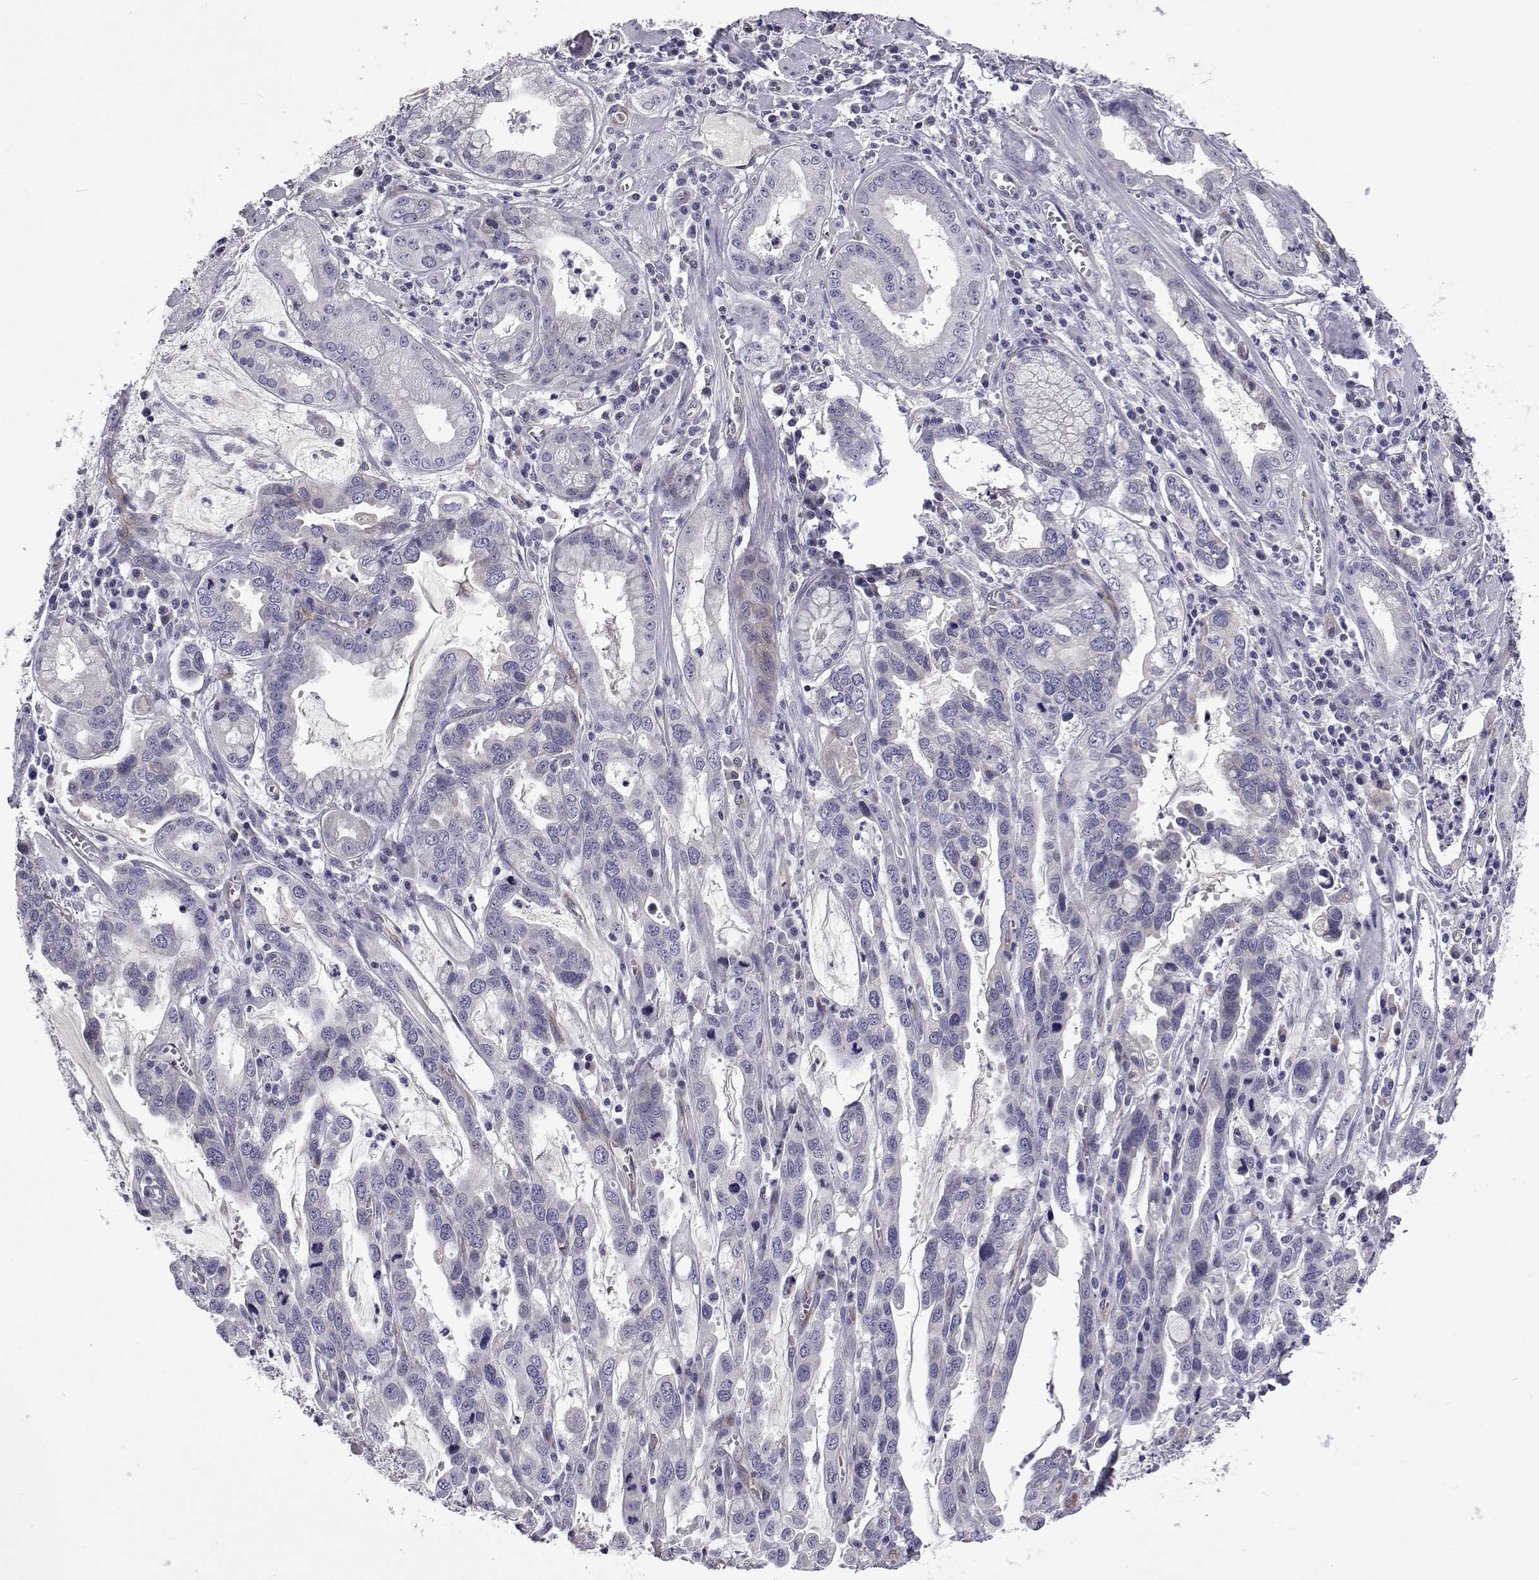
{"staining": {"intensity": "negative", "quantity": "none", "location": "none"}, "tissue": "stomach cancer", "cell_type": "Tumor cells", "image_type": "cancer", "snomed": [{"axis": "morphology", "description": "Adenocarcinoma, NOS"}, {"axis": "topography", "description": "Stomach, lower"}], "caption": "Immunohistochemistry (IHC) photomicrograph of neoplastic tissue: stomach cancer stained with DAB (3,3'-diaminobenzidine) displays no significant protein positivity in tumor cells. The staining was performed using DAB (3,3'-diaminobenzidine) to visualize the protein expression in brown, while the nuclei were stained in blue with hematoxylin (Magnification: 20x).", "gene": "TCF15", "patient": {"sex": "female", "age": 76}}